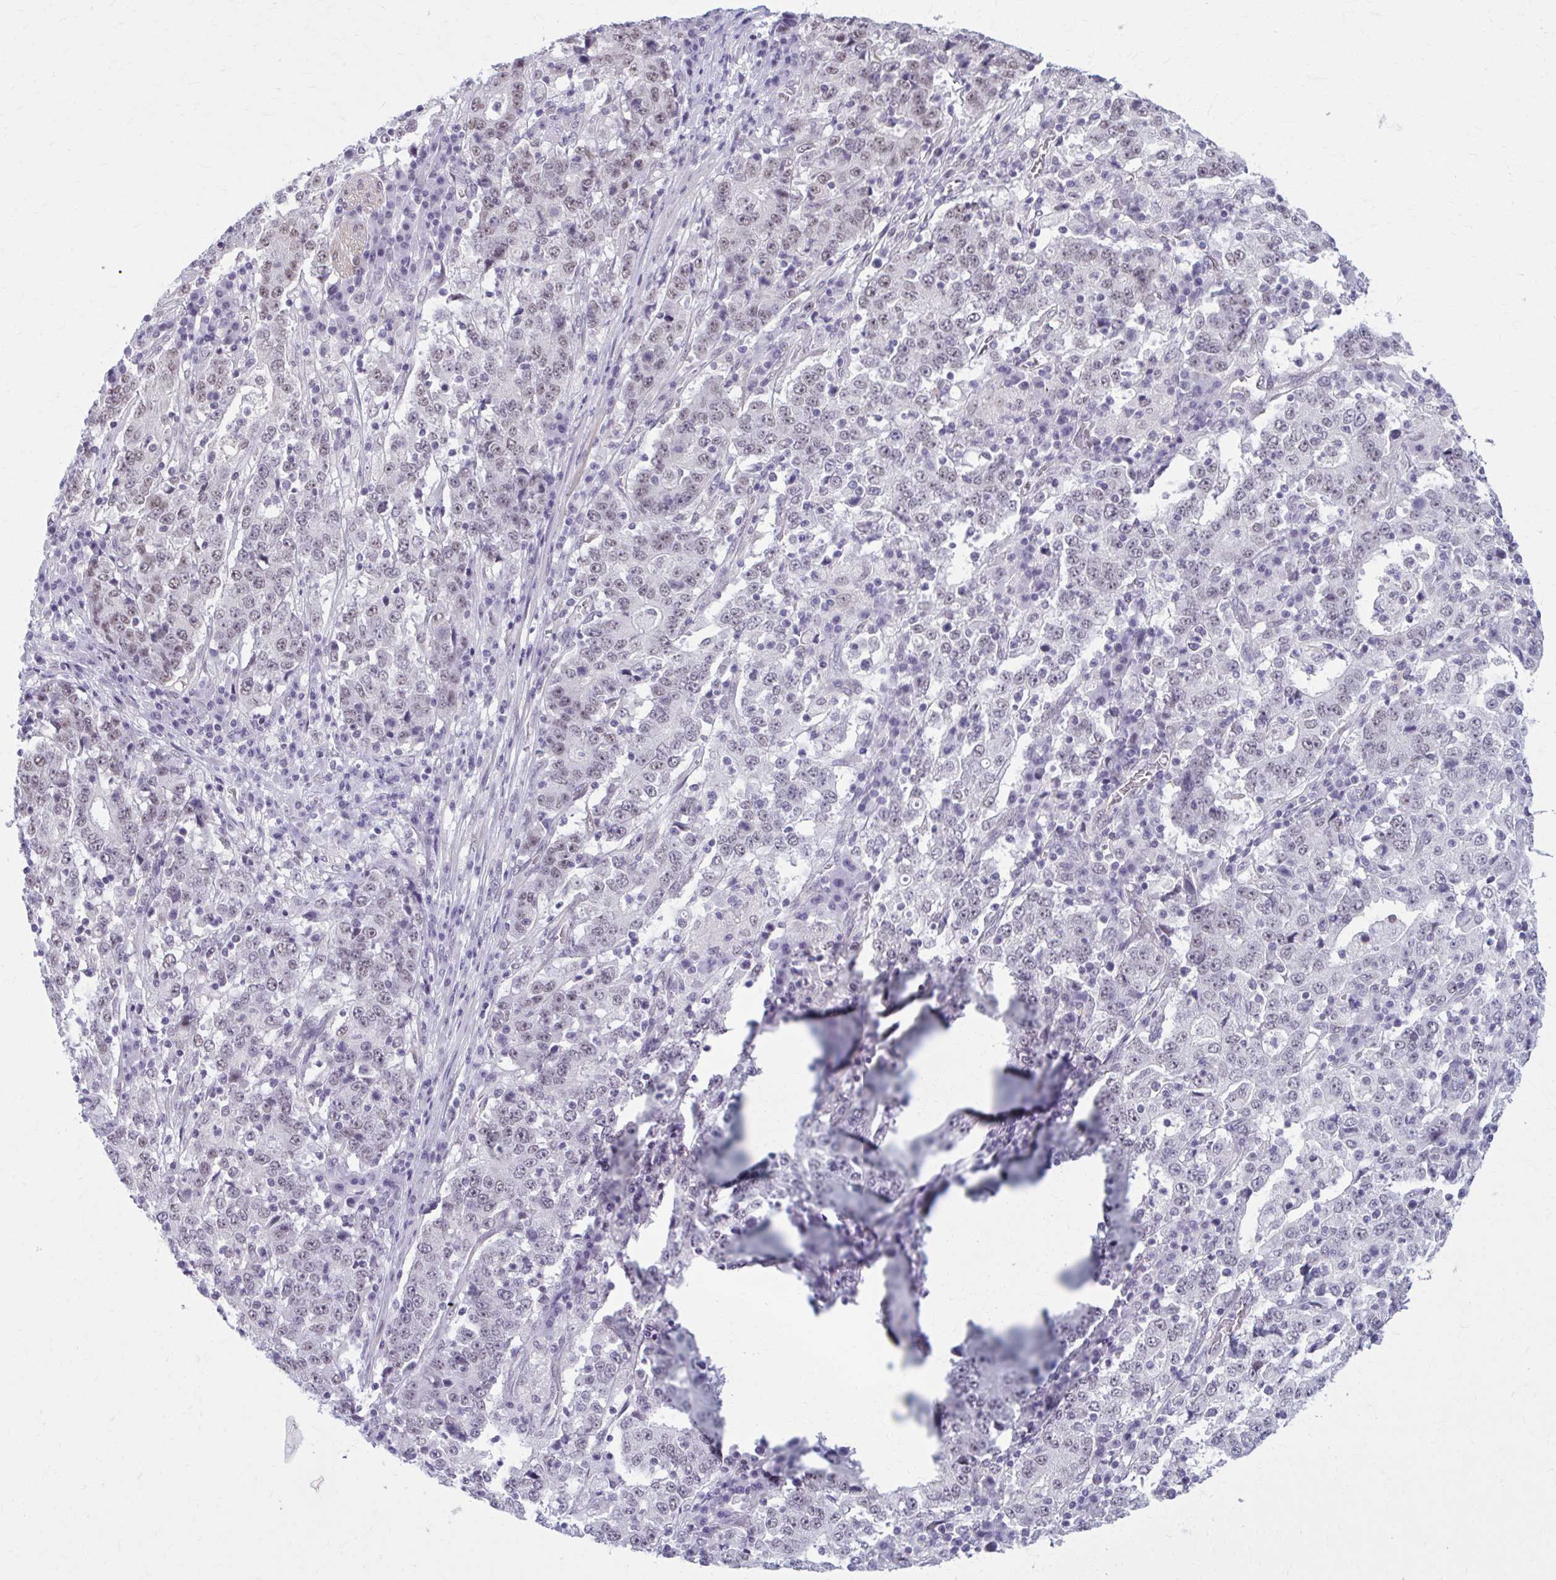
{"staining": {"intensity": "negative", "quantity": "none", "location": "none"}, "tissue": "stomach cancer", "cell_type": "Tumor cells", "image_type": "cancer", "snomed": [{"axis": "morphology", "description": "Adenocarcinoma, NOS"}, {"axis": "topography", "description": "Stomach"}], "caption": "An immunohistochemistry (IHC) image of stomach cancer is shown. There is no staining in tumor cells of stomach cancer. The staining is performed using DAB brown chromogen with nuclei counter-stained in using hematoxylin.", "gene": "NUMBL", "patient": {"sex": "male", "age": 59}}